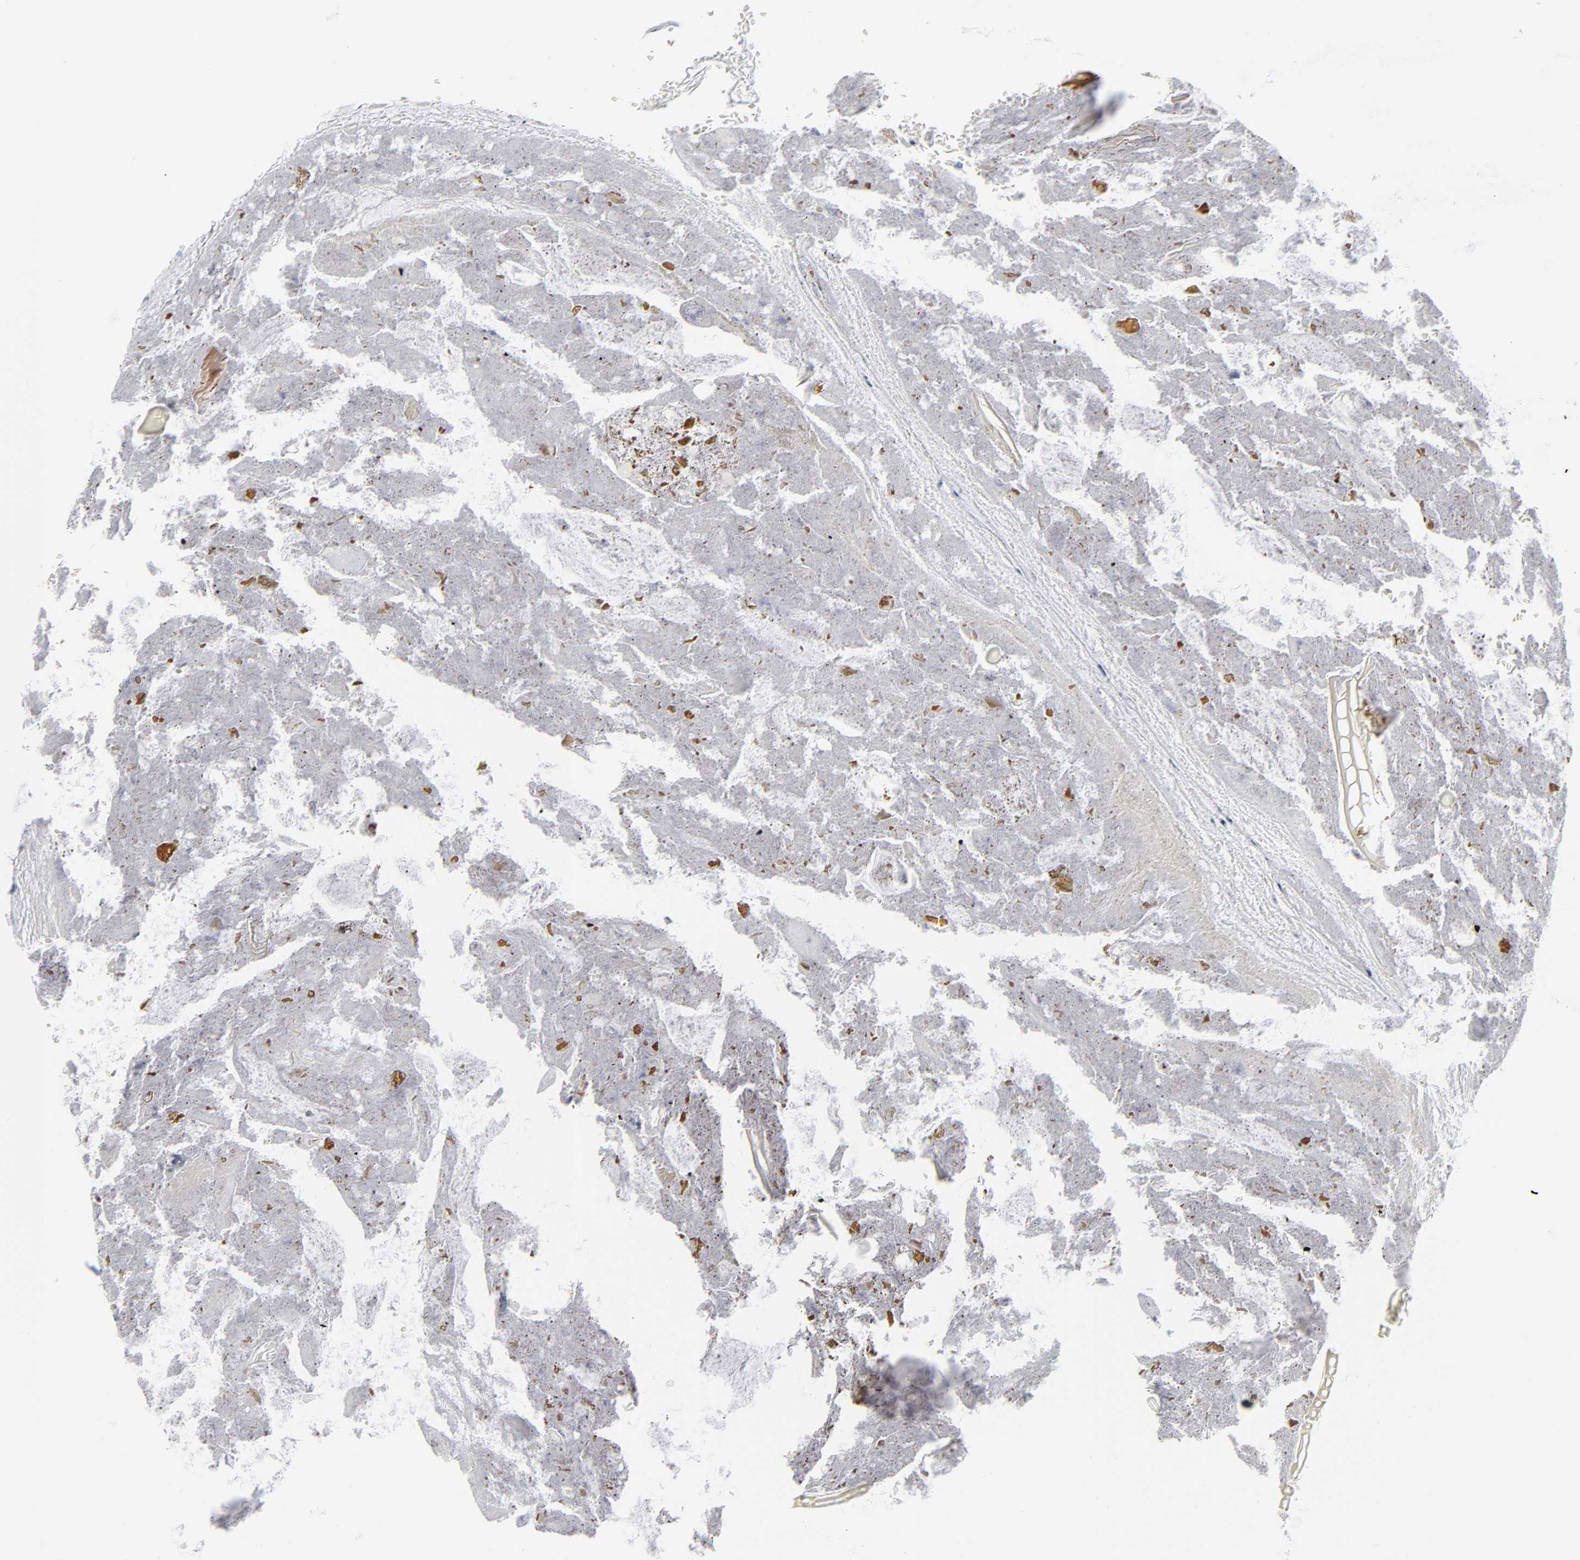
{"staining": {"intensity": "negative", "quantity": "none", "location": "none"}, "tissue": "appendix", "cell_type": "Glandular cells", "image_type": "normal", "snomed": [{"axis": "morphology", "description": "Normal tissue, NOS"}, {"axis": "topography", "description": "Appendix"}], "caption": "Immunohistochemical staining of normal appendix displays no significant positivity in glandular cells. (DAB (3,3'-diaminobenzidine) immunohistochemistry, high magnification).", "gene": "STAT2", "patient": {"sex": "female", "age": 10}}